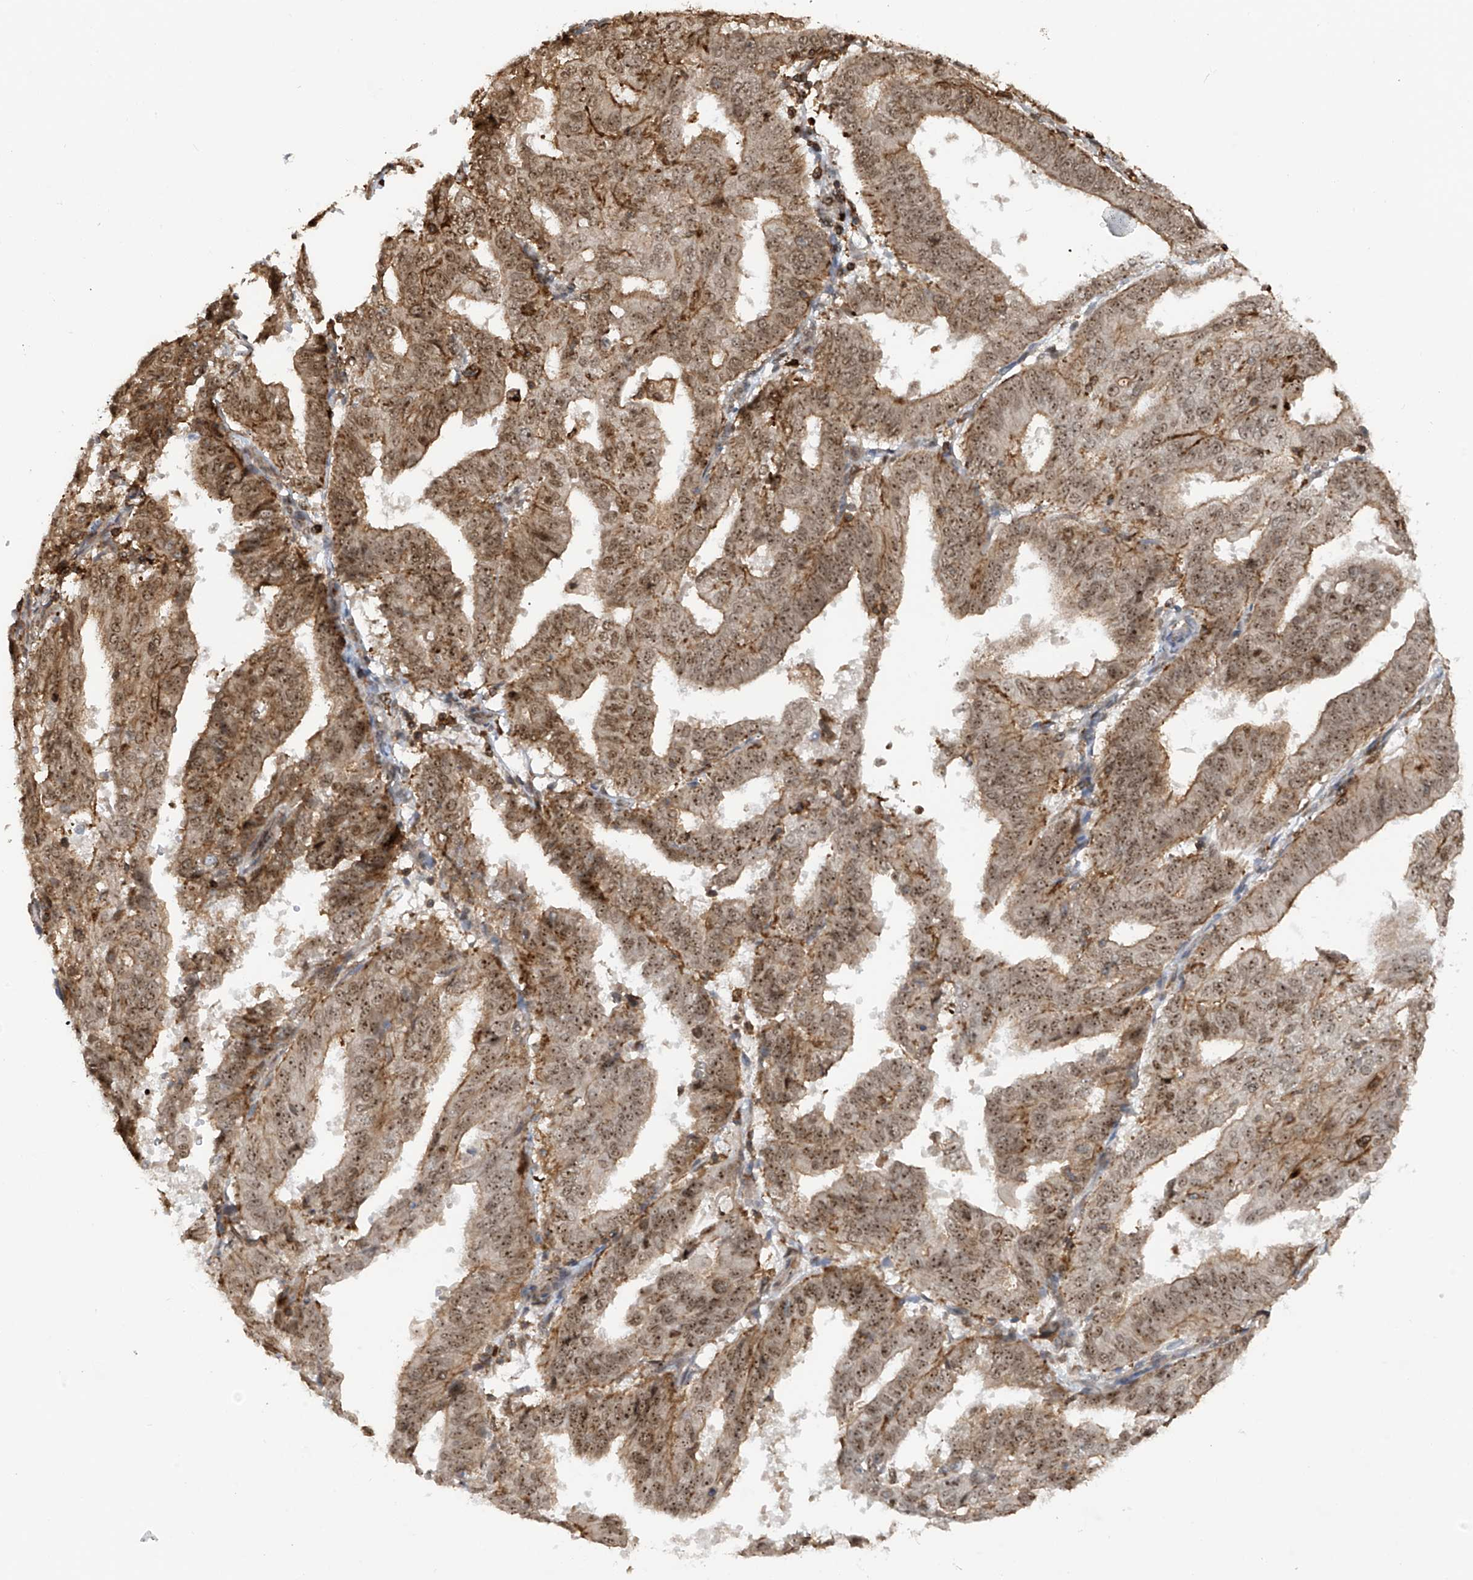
{"staining": {"intensity": "moderate", "quantity": ">75%", "location": "cytoplasmic/membranous,nuclear"}, "tissue": "endometrial cancer", "cell_type": "Tumor cells", "image_type": "cancer", "snomed": [{"axis": "morphology", "description": "Adenocarcinoma, NOS"}, {"axis": "topography", "description": "Uterus"}], "caption": "Protein expression analysis of human endometrial cancer reveals moderate cytoplasmic/membranous and nuclear expression in about >75% of tumor cells.", "gene": "REPIN1", "patient": {"sex": "female", "age": 77}}